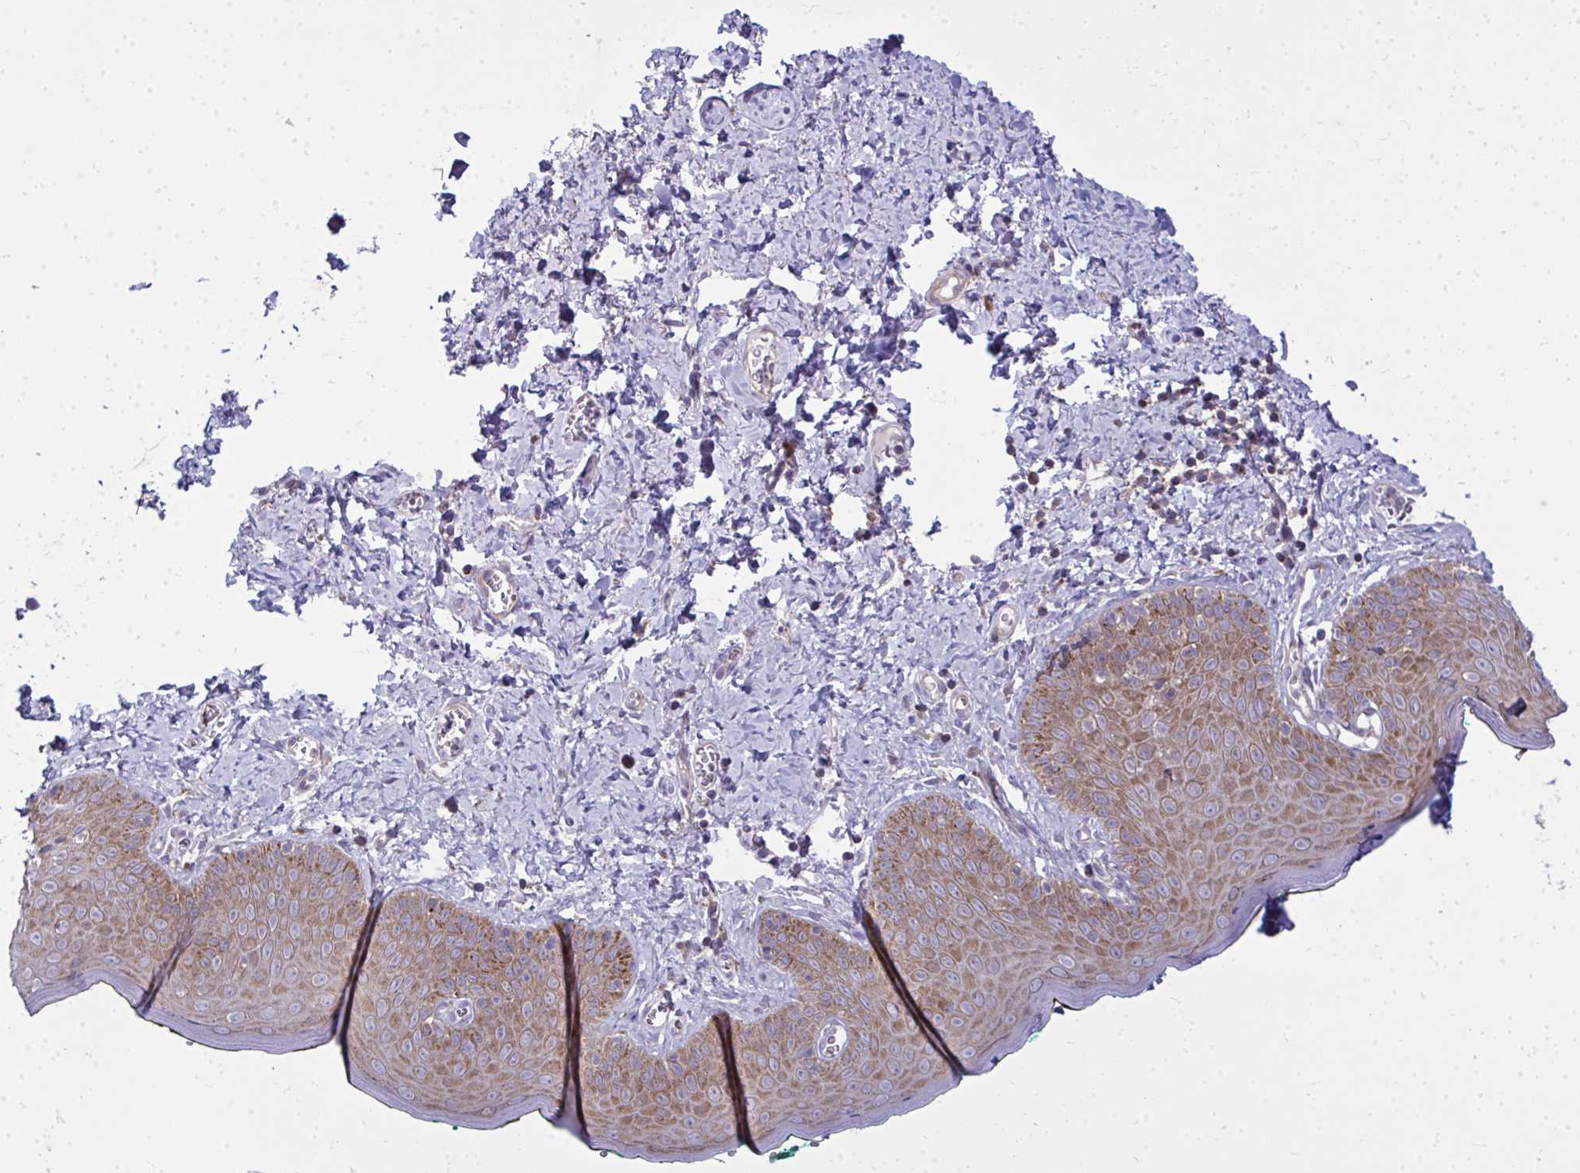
{"staining": {"intensity": "moderate", "quantity": ">75%", "location": "cytoplasmic/membranous"}, "tissue": "skin", "cell_type": "Epidermal cells", "image_type": "normal", "snomed": [{"axis": "morphology", "description": "Normal tissue, NOS"}, {"axis": "topography", "description": "Vulva"}, {"axis": "topography", "description": "Peripheral nerve tissue"}], "caption": "A photomicrograph of human skin stained for a protein shows moderate cytoplasmic/membranous brown staining in epidermal cells. Immunohistochemistry stains the protein of interest in brown and the nuclei are stained blue.", "gene": "GFPT2", "patient": {"sex": "female", "age": 66}}